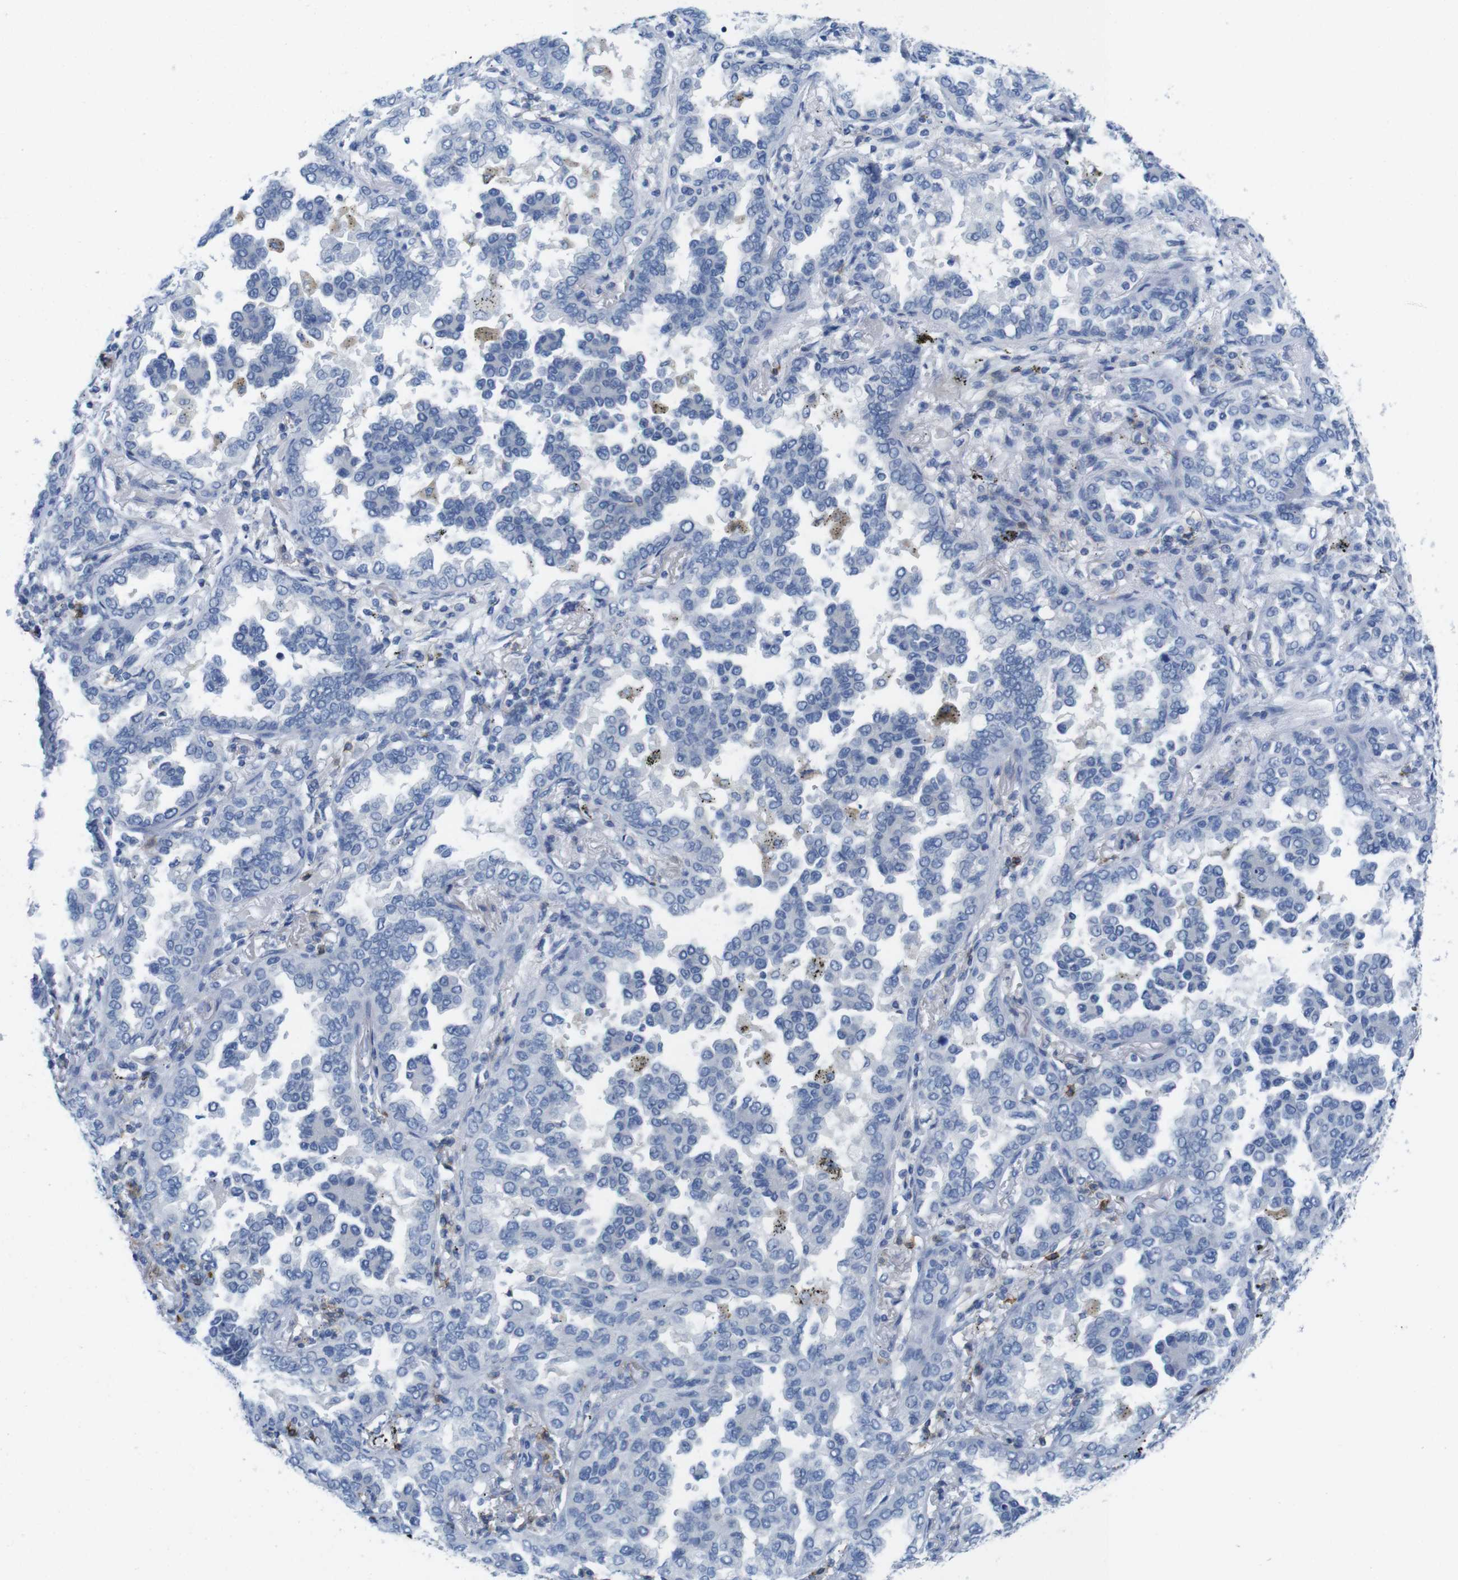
{"staining": {"intensity": "negative", "quantity": "none", "location": "none"}, "tissue": "lung cancer", "cell_type": "Tumor cells", "image_type": "cancer", "snomed": [{"axis": "morphology", "description": "Normal tissue, NOS"}, {"axis": "morphology", "description": "Adenocarcinoma, NOS"}, {"axis": "topography", "description": "Lung"}], "caption": "Immunohistochemical staining of adenocarcinoma (lung) shows no significant positivity in tumor cells.", "gene": "CD5", "patient": {"sex": "male", "age": 59}}